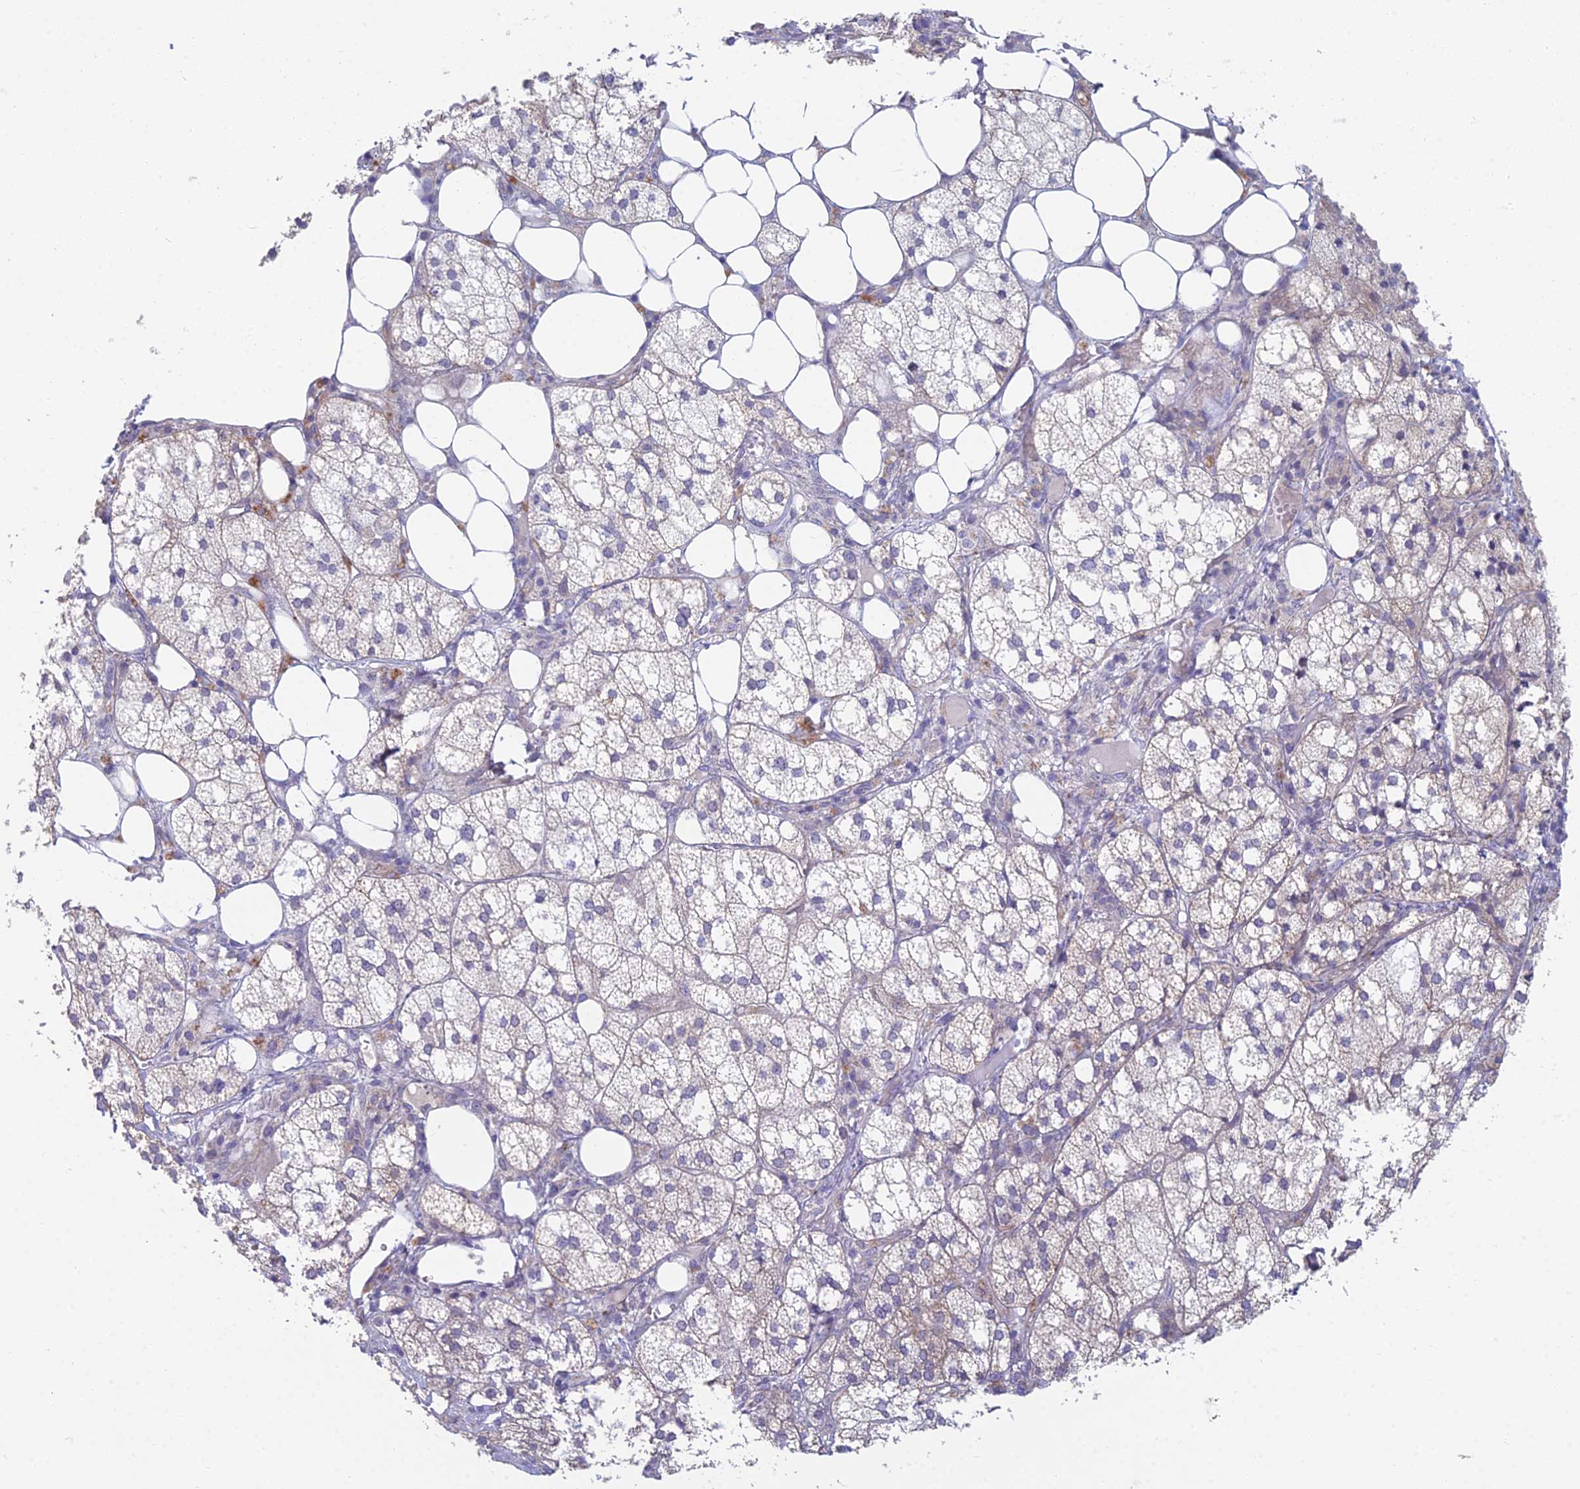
{"staining": {"intensity": "moderate", "quantity": "<25%", "location": "cytoplasmic/membranous"}, "tissue": "adrenal gland", "cell_type": "Glandular cells", "image_type": "normal", "snomed": [{"axis": "morphology", "description": "Normal tissue, NOS"}, {"axis": "topography", "description": "Adrenal gland"}], "caption": "Approximately <25% of glandular cells in benign human adrenal gland show moderate cytoplasmic/membranous protein positivity as visualized by brown immunohistochemical staining.", "gene": "METTL26", "patient": {"sex": "female", "age": 61}}